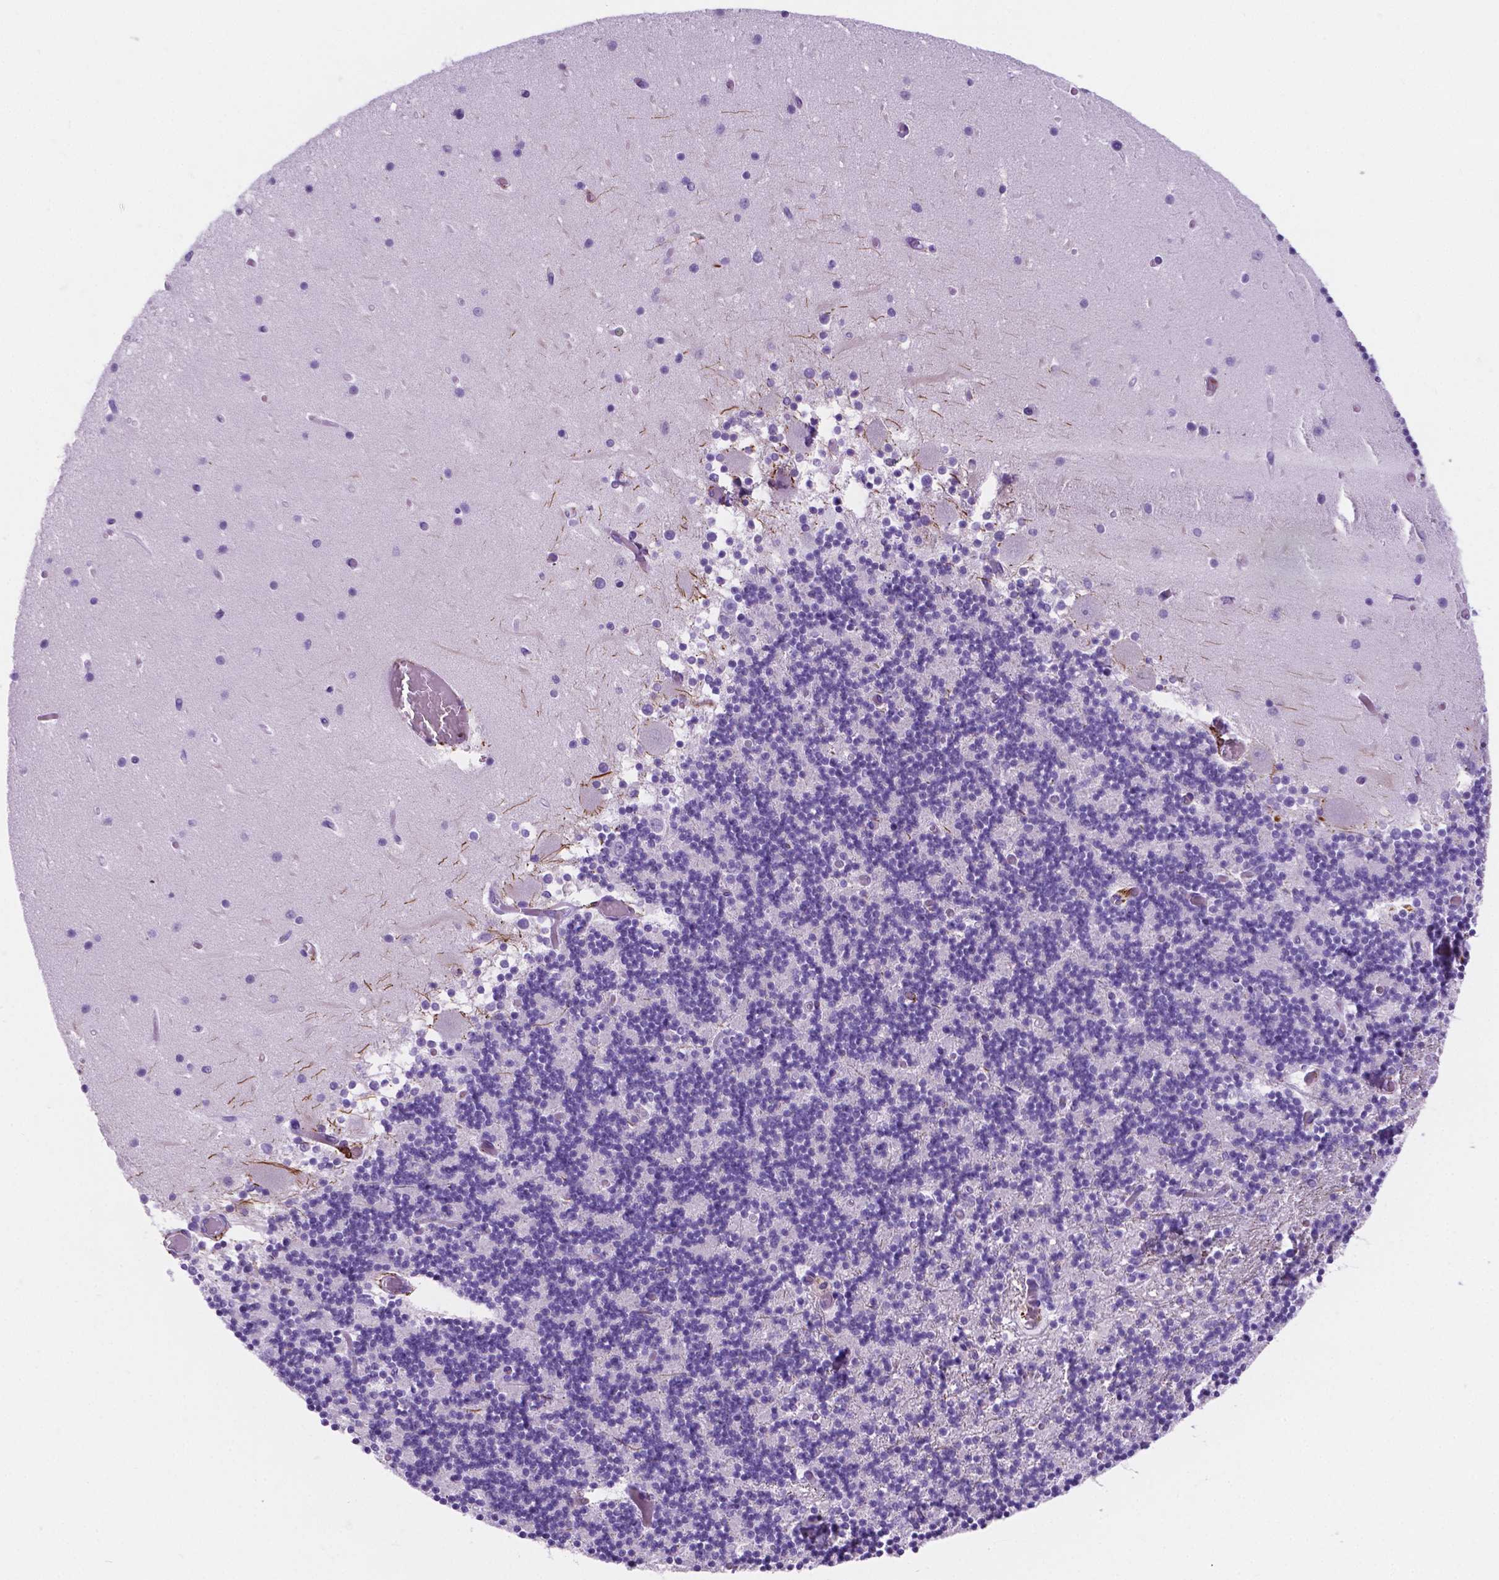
{"staining": {"intensity": "negative", "quantity": "none", "location": "none"}, "tissue": "cerebellum", "cell_type": "Cells in granular layer", "image_type": "normal", "snomed": [{"axis": "morphology", "description": "Normal tissue, NOS"}, {"axis": "topography", "description": "Cerebellum"}], "caption": "This is a histopathology image of immunohistochemistry (IHC) staining of benign cerebellum, which shows no staining in cells in granular layer. The staining was performed using DAB (3,3'-diaminobenzidine) to visualize the protein expression in brown, while the nuclei were stained in blue with hematoxylin (Magnification: 20x).", "gene": "MACF1", "patient": {"sex": "female", "age": 28}}